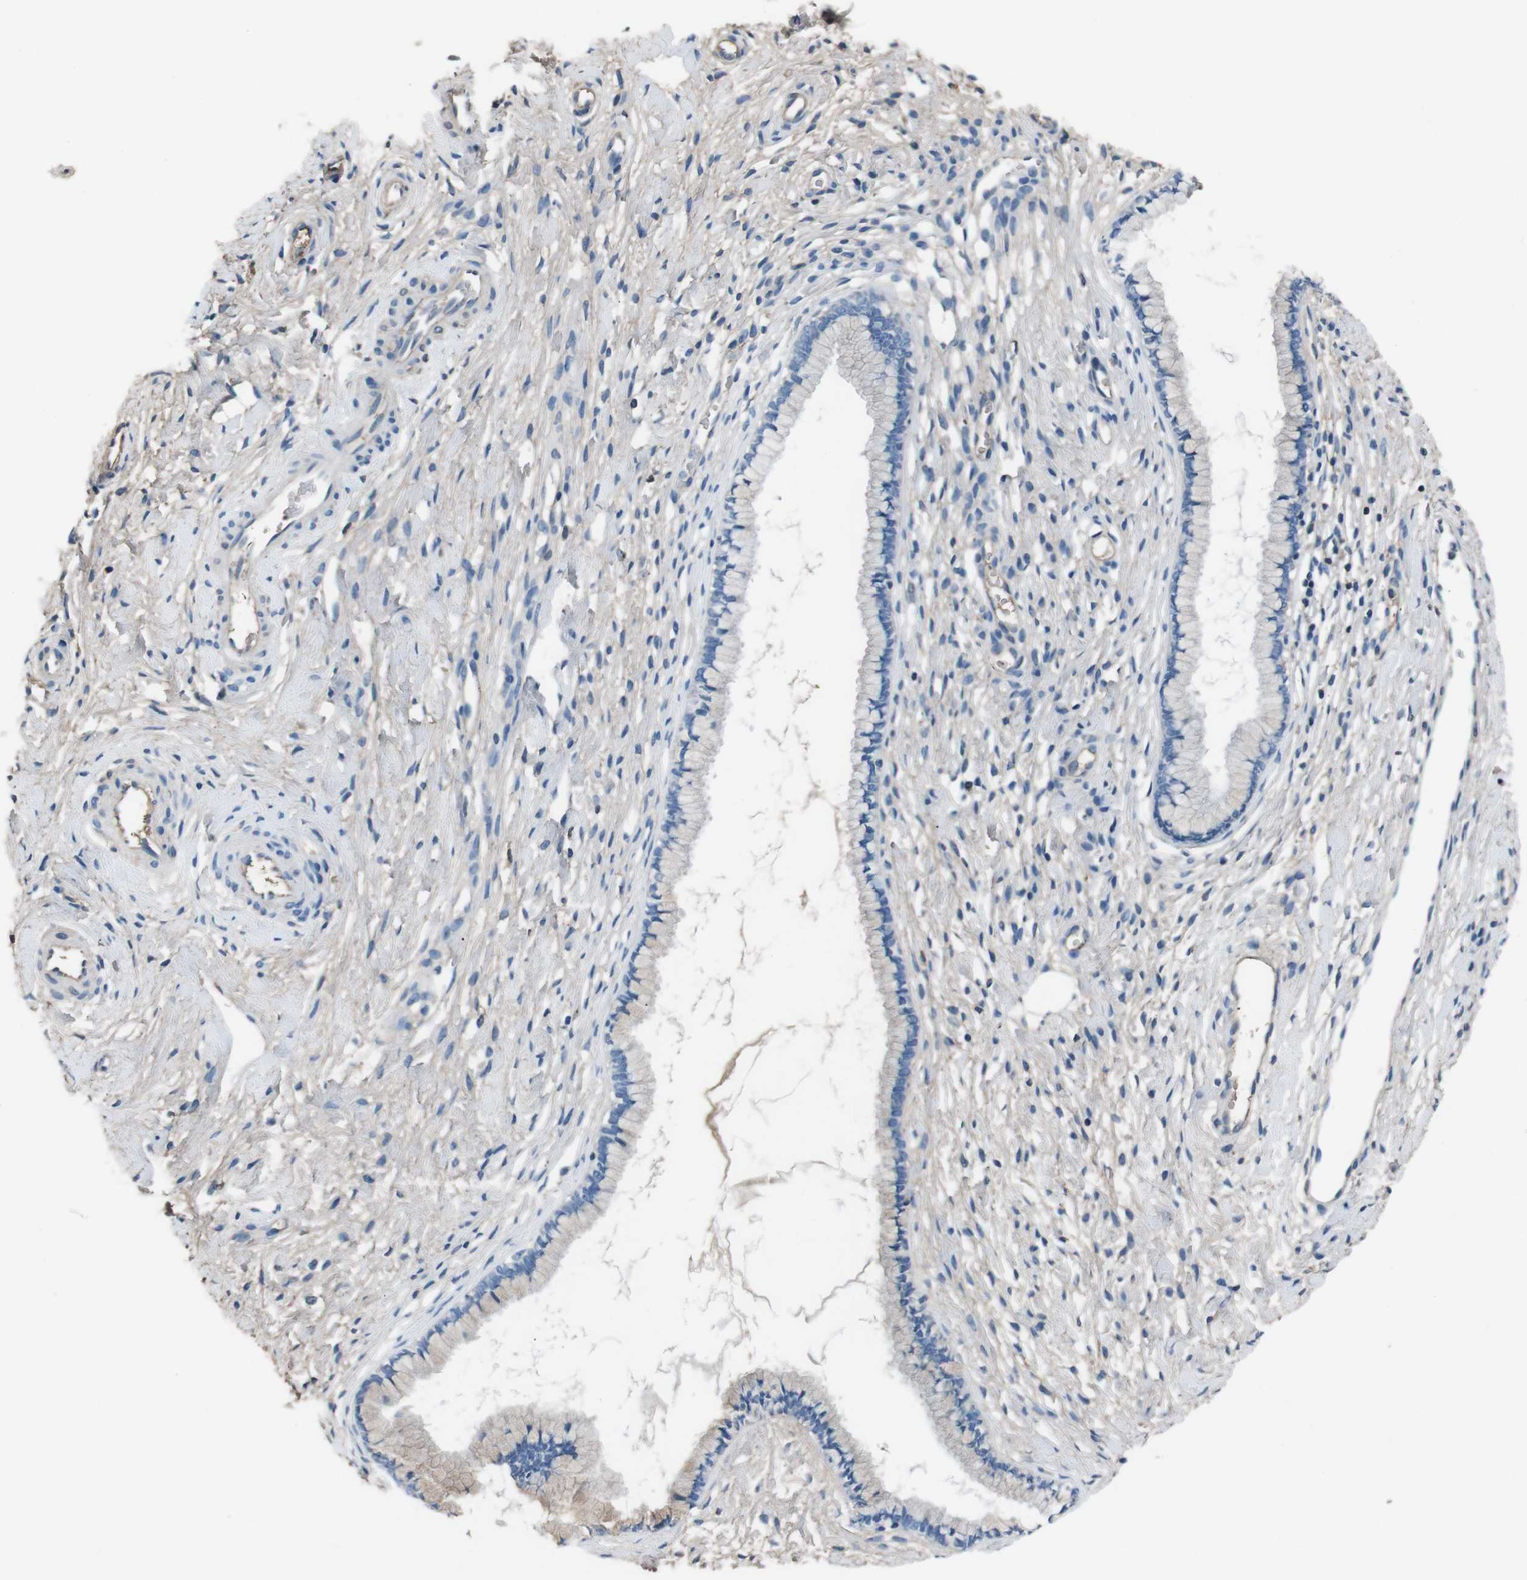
{"staining": {"intensity": "negative", "quantity": "none", "location": "none"}, "tissue": "cervix", "cell_type": "Glandular cells", "image_type": "normal", "snomed": [{"axis": "morphology", "description": "Normal tissue, NOS"}, {"axis": "topography", "description": "Cervix"}], "caption": "The micrograph demonstrates no significant expression in glandular cells of cervix. (DAB (3,3'-diaminobenzidine) immunohistochemistry visualized using brightfield microscopy, high magnification).", "gene": "LEP", "patient": {"sex": "female", "age": 65}}